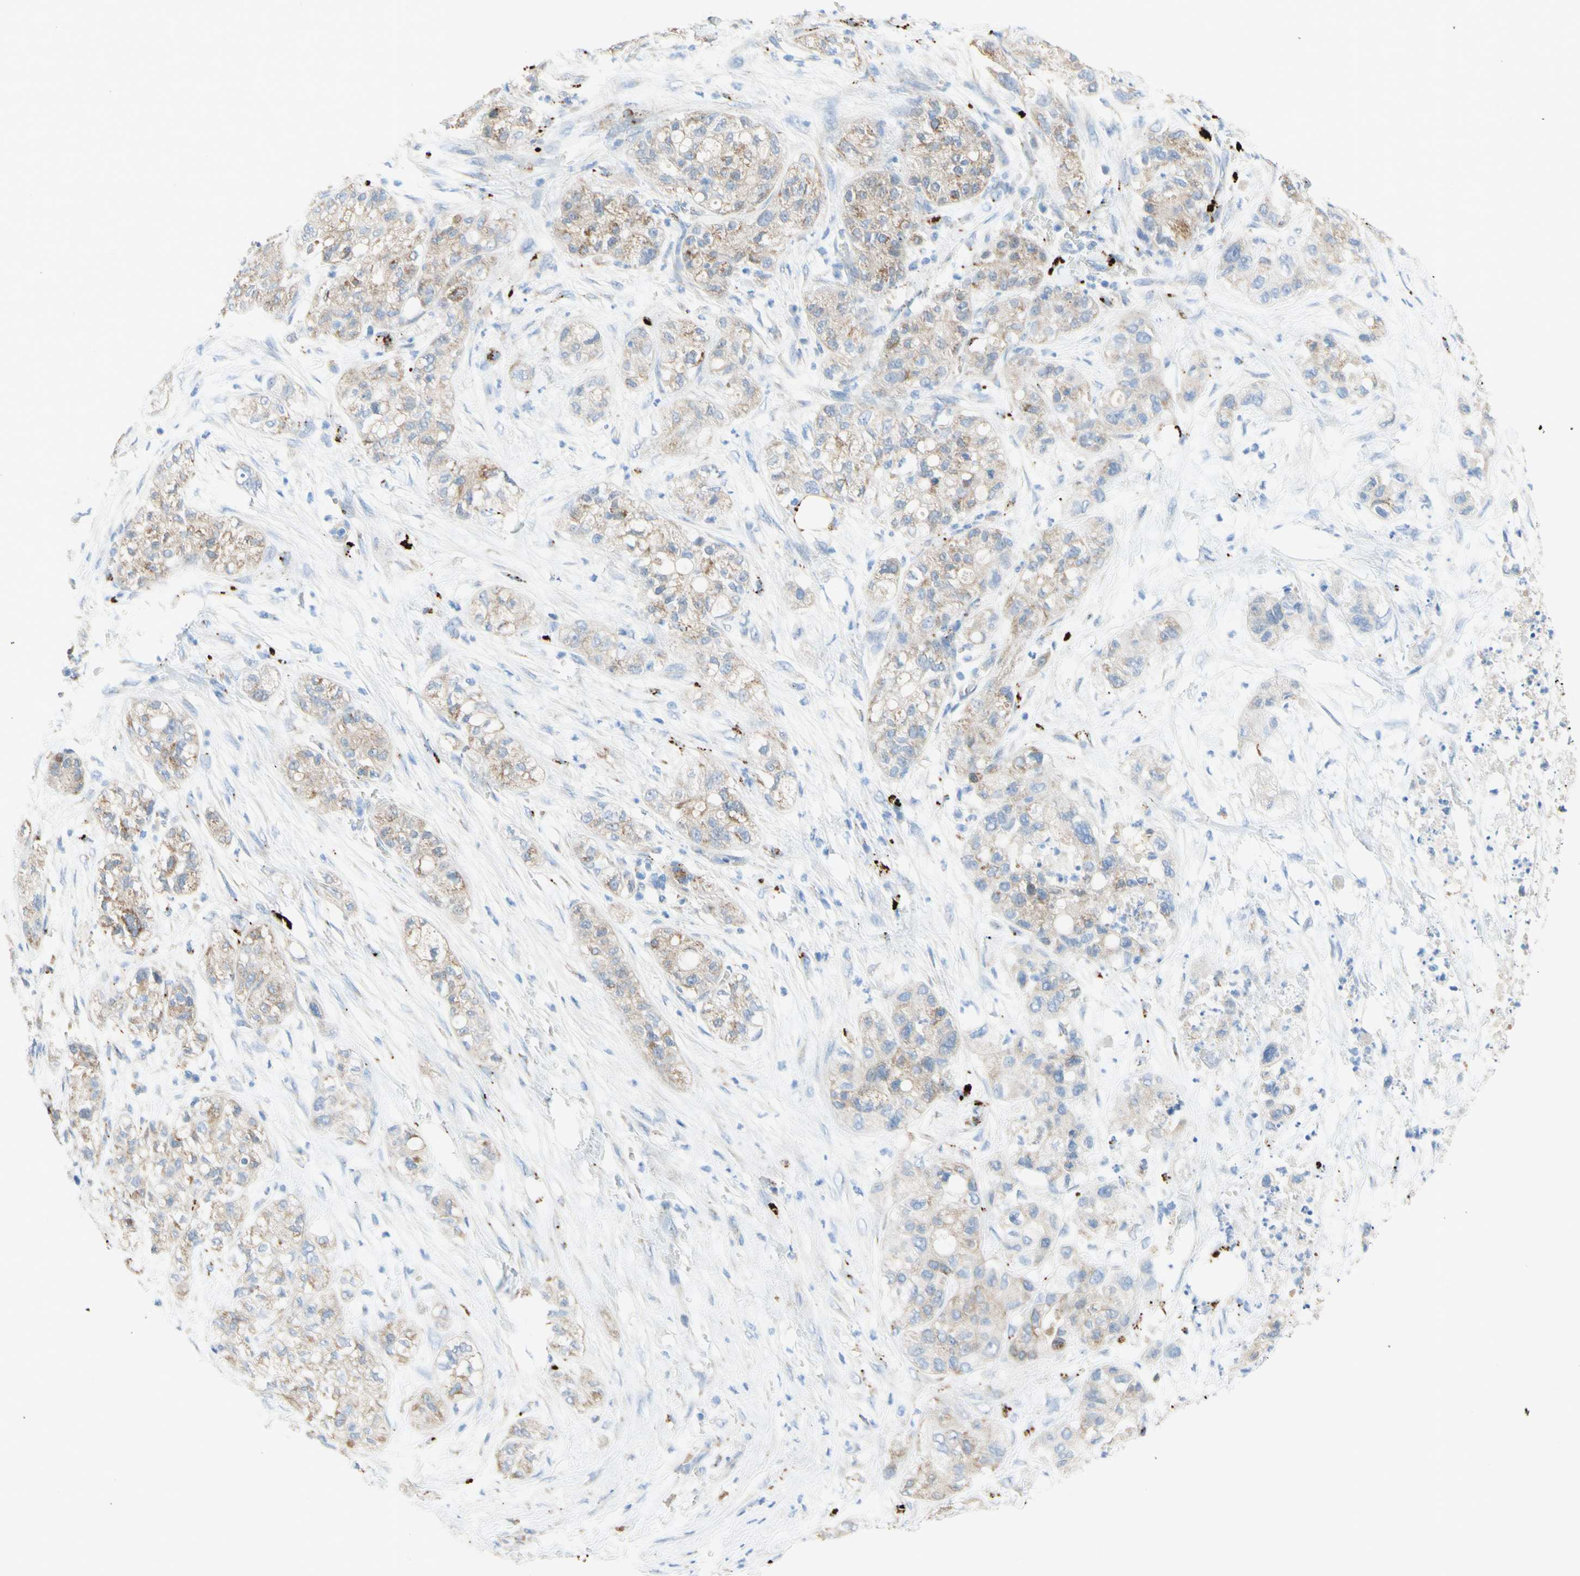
{"staining": {"intensity": "moderate", "quantity": "25%-75%", "location": "cytoplasmic/membranous"}, "tissue": "pancreatic cancer", "cell_type": "Tumor cells", "image_type": "cancer", "snomed": [{"axis": "morphology", "description": "Adenocarcinoma, NOS"}, {"axis": "topography", "description": "Pancreas"}], "caption": "Pancreatic cancer stained for a protein (brown) reveals moderate cytoplasmic/membranous positive staining in approximately 25%-75% of tumor cells.", "gene": "URB2", "patient": {"sex": "female", "age": 78}}